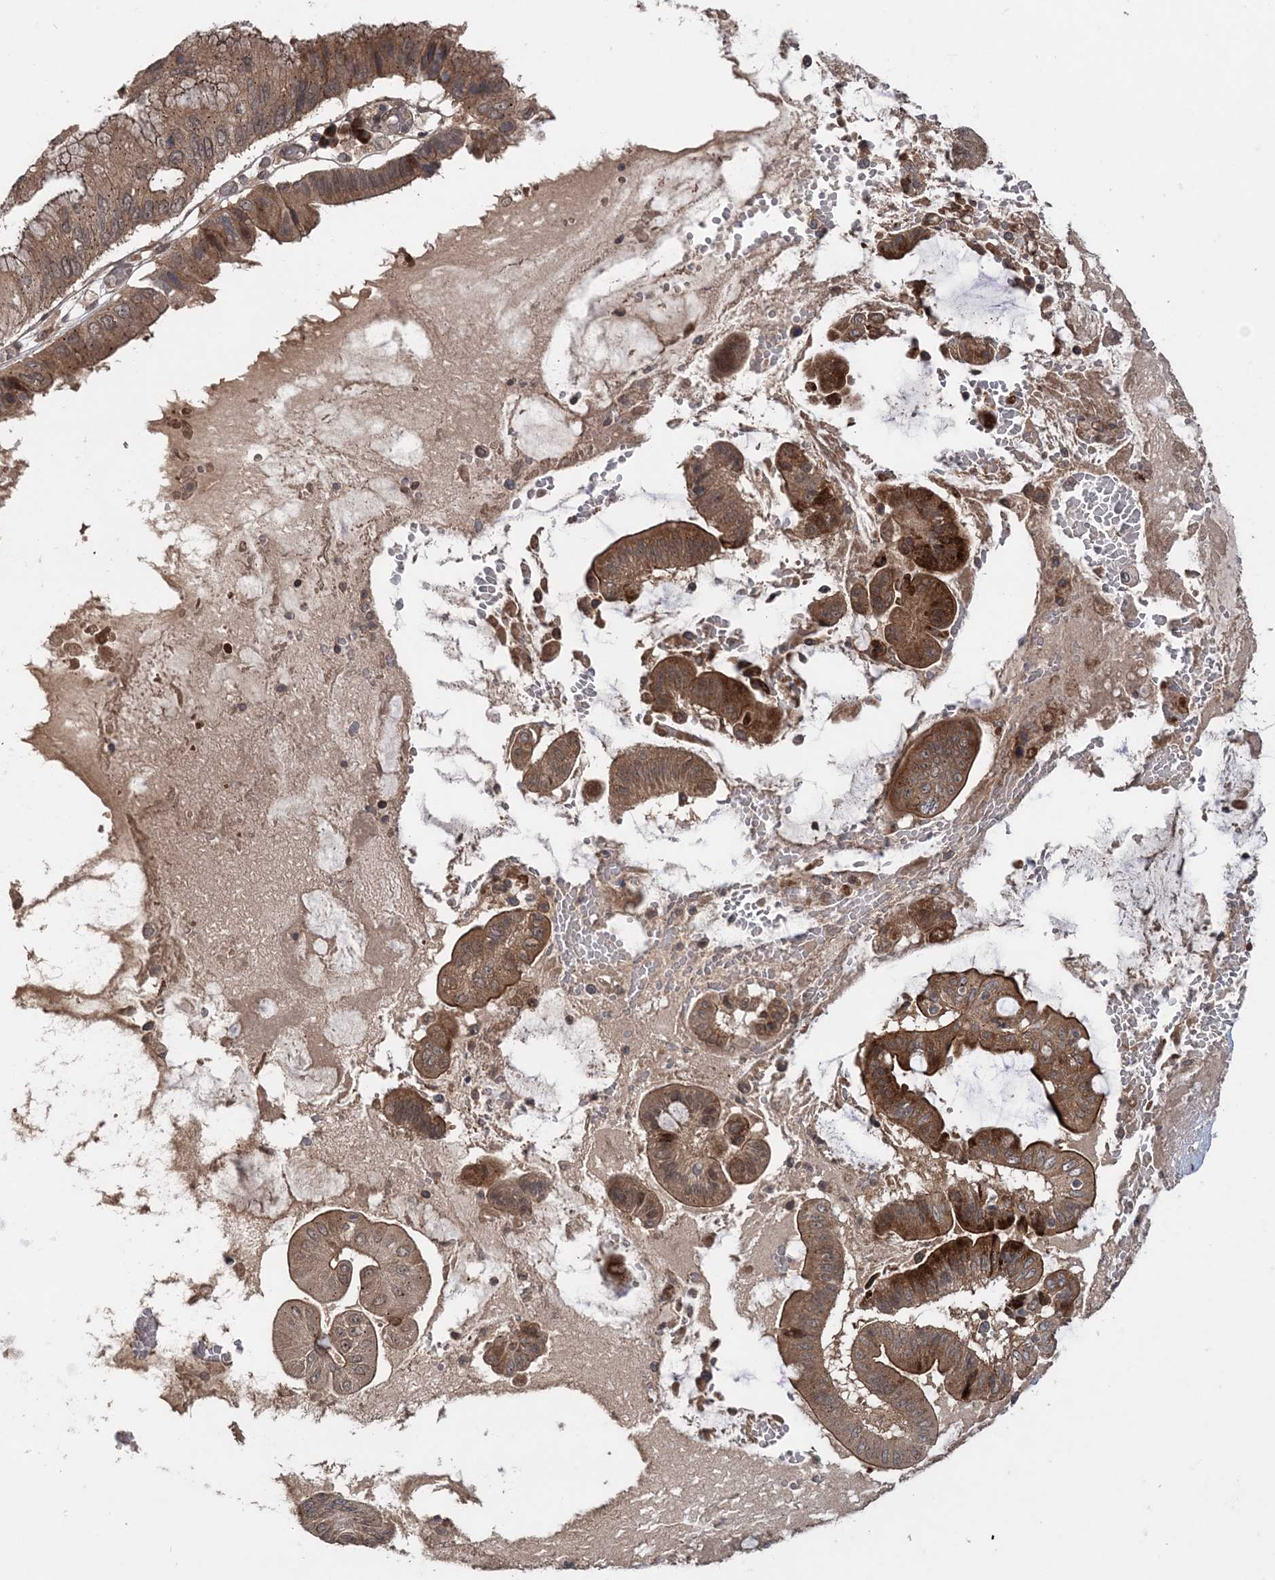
{"staining": {"intensity": "moderate", "quantity": ">75%", "location": "cytoplasmic/membranous"}, "tissue": "pancreatic cancer", "cell_type": "Tumor cells", "image_type": "cancer", "snomed": [{"axis": "morphology", "description": "Inflammation, NOS"}, {"axis": "morphology", "description": "Adenocarcinoma, NOS"}, {"axis": "topography", "description": "Pancreas"}], "caption": "Adenocarcinoma (pancreatic) tissue displays moderate cytoplasmic/membranous expression in about >75% of tumor cells, visualized by immunohistochemistry.", "gene": "UBTD2", "patient": {"sex": "female", "age": 56}}